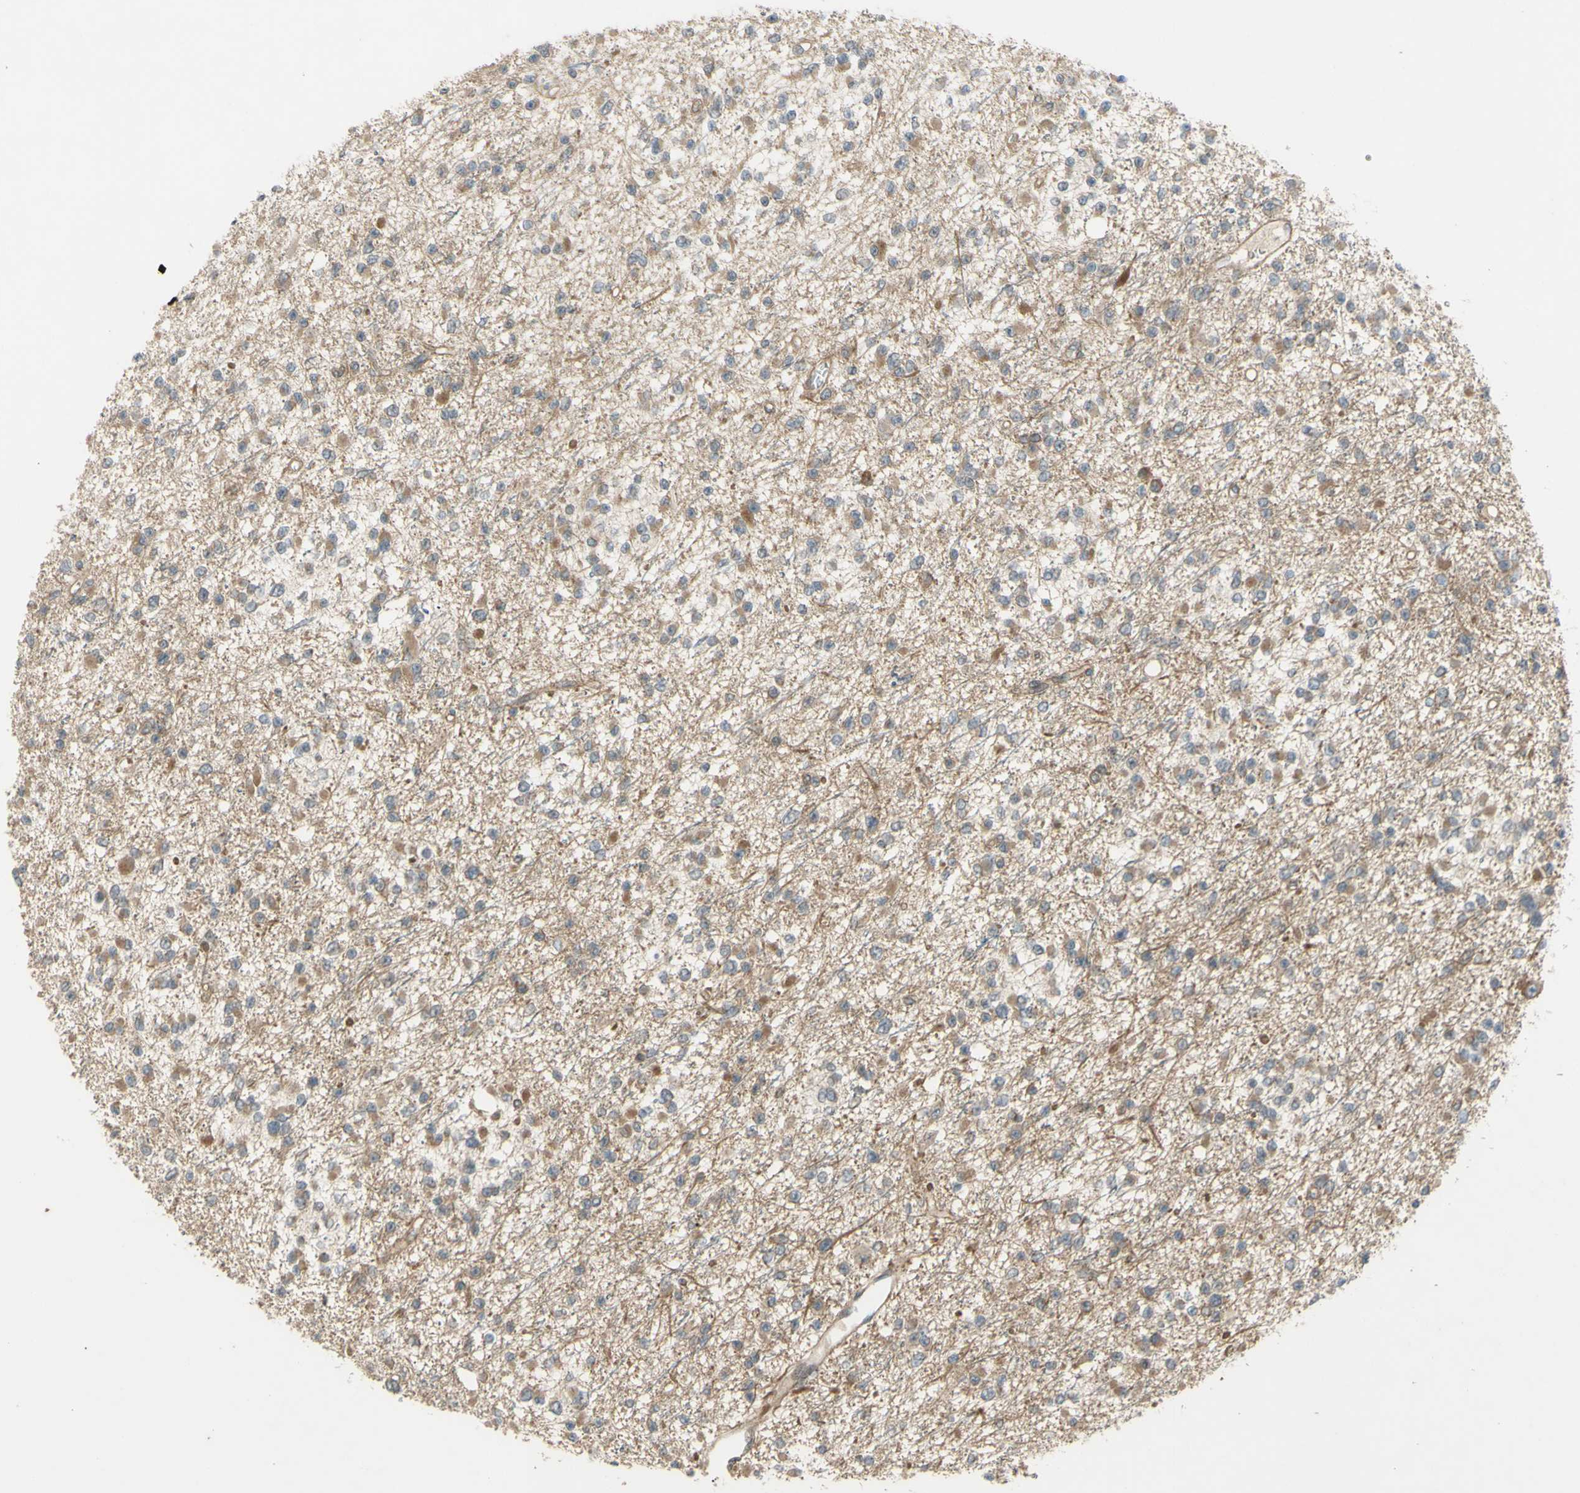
{"staining": {"intensity": "weak", "quantity": ">75%", "location": "cytoplasmic/membranous"}, "tissue": "glioma", "cell_type": "Tumor cells", "image_type": "cancer", "snomed": [{"axis": "morphology", "description": "Glioma, malignant, Low grade"}, {"axis": "topography", "description": "Brain"}], "caption": "The image reveals a brown stain indicating the presence of a protein in the cytoplasmic/membranous of tumor cells in malignant low-grade glioma.", "gene": "FLII", "patient": {"sex": "female", "age": 22}}